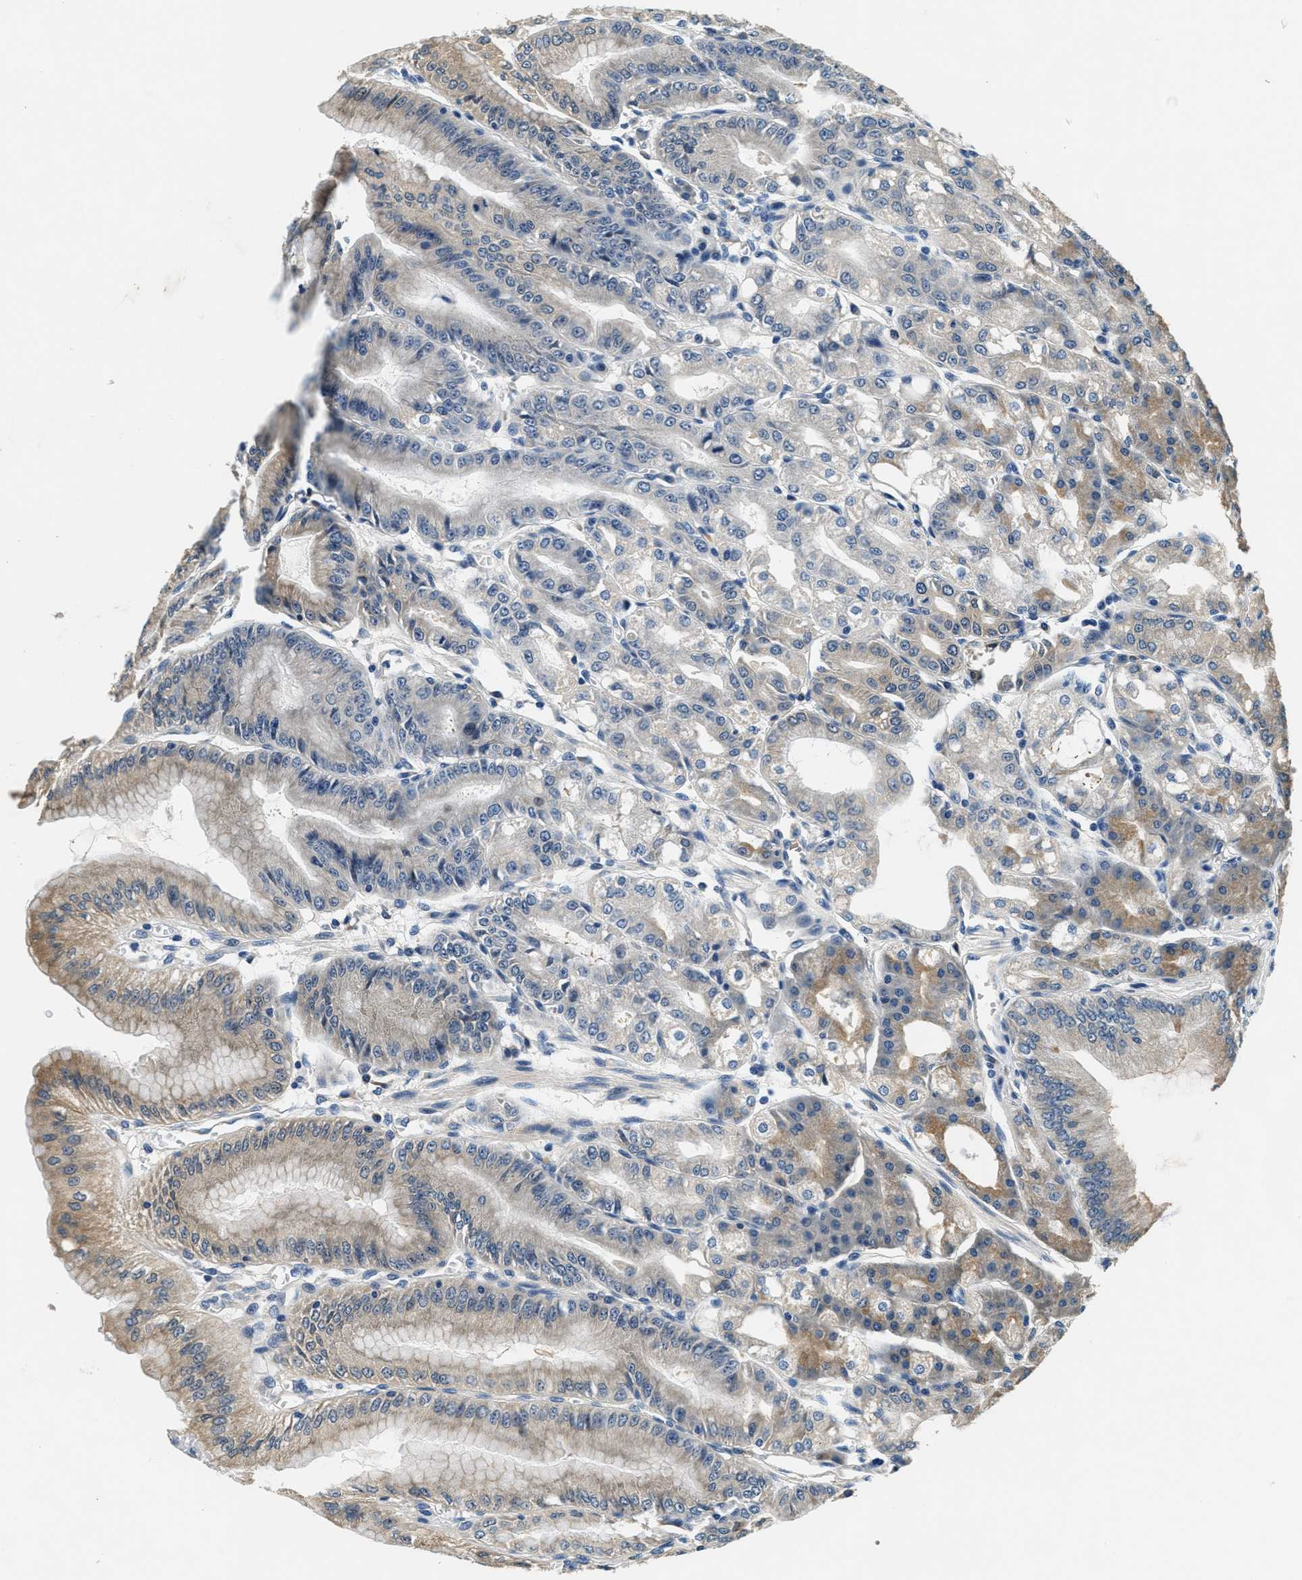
{"staining": {"intensity": "moderate", "quantity": ">75%", "location": "cytoplasmic/membranous"}, "tissue": "stomach", "cell_type": "Glandular cells", "image_type": "normal", "snomed": [{"axis": "morphology", "description": "Normal tissue, NOS"}, {"axis": "topography", "description": "Stomach, lower"}], "caption": "A brown stain labels moderate cytoplasmic/membranous positivity of a protein in glandular cells of unremarkable stomach. (DAB = brown stain, brightfield microscopy at high magnification).", "gene": "ALDH3A2", "patient": {"sex": "male", "age": 71}}